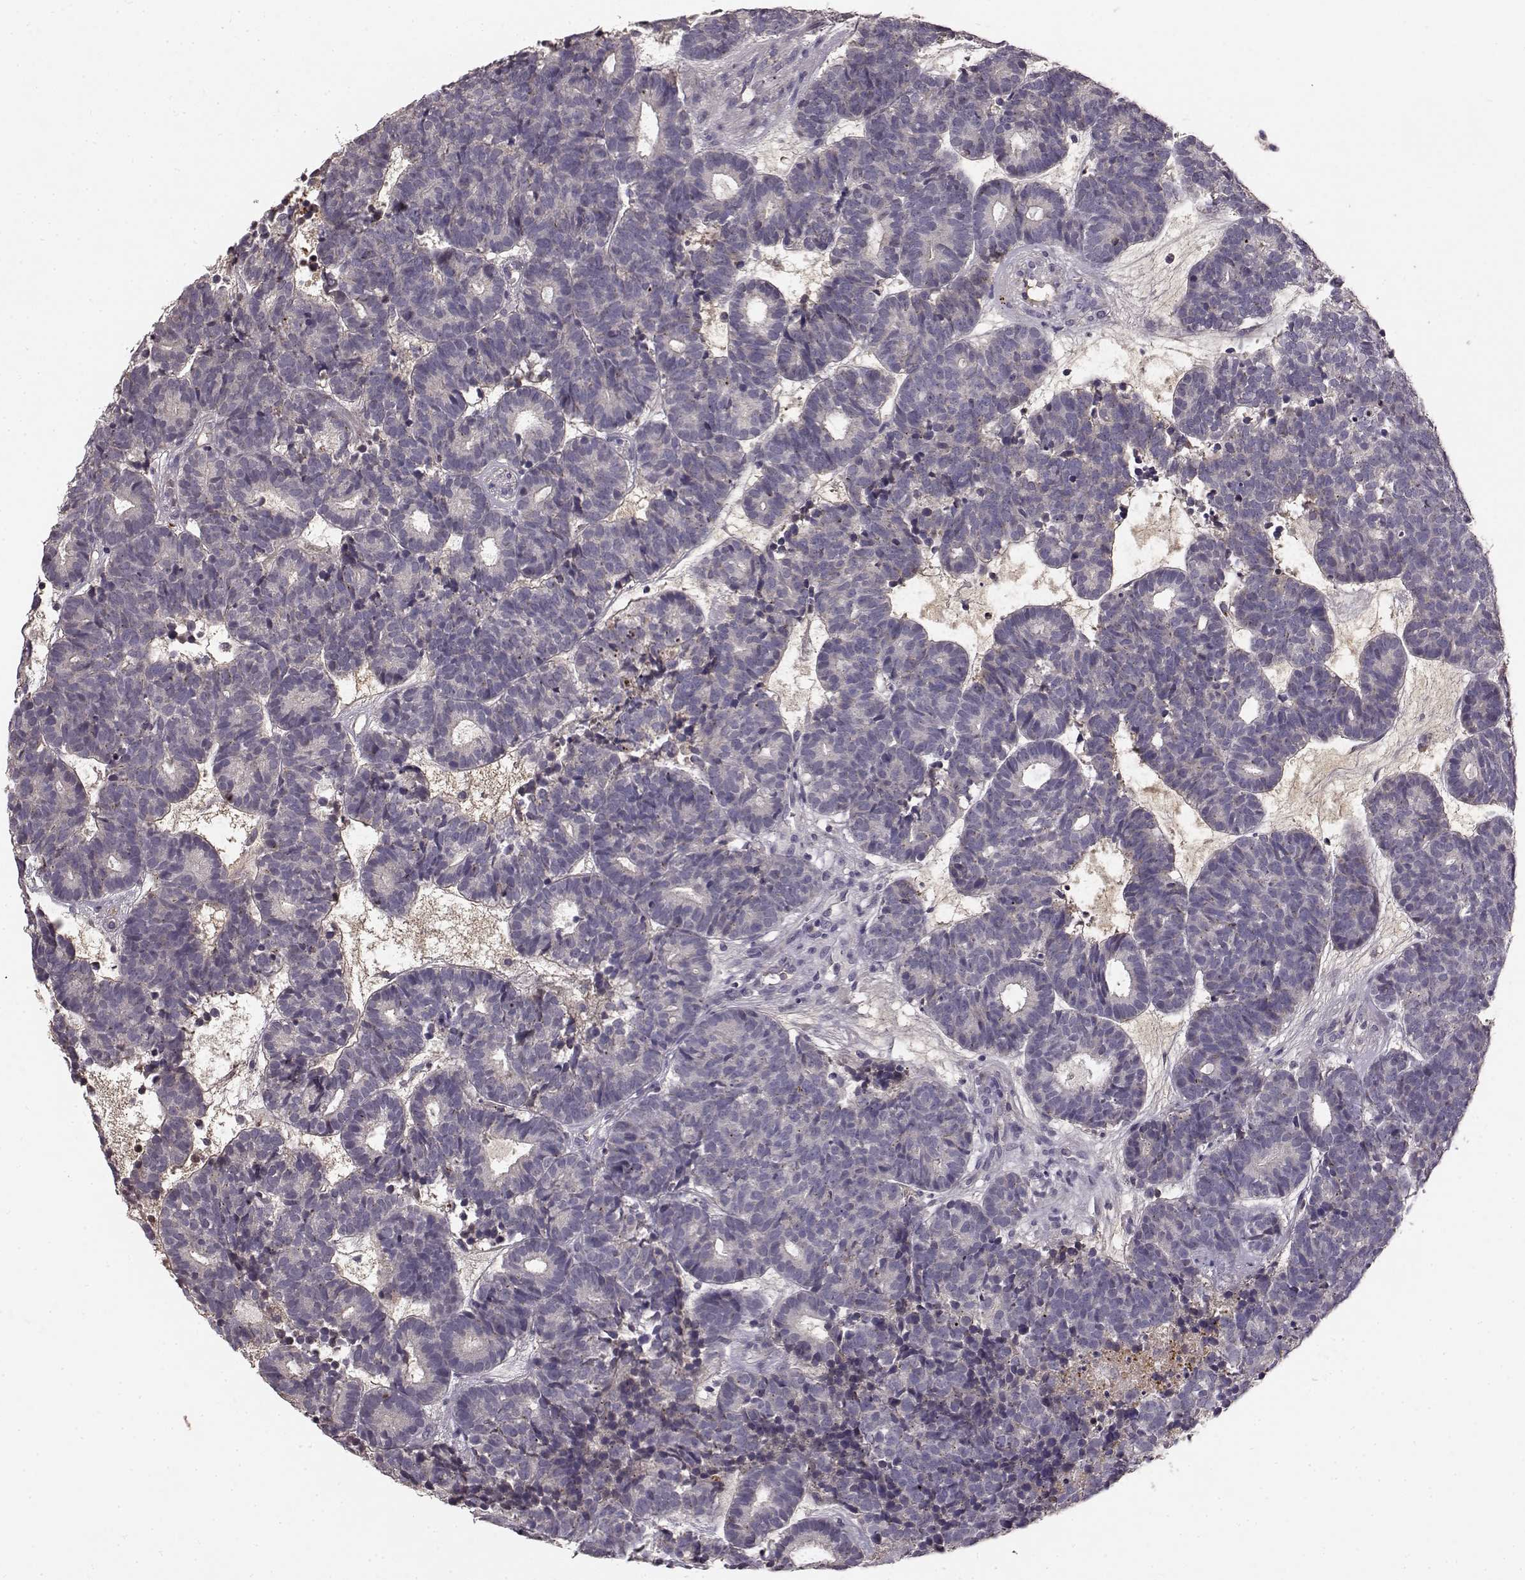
{"staining": {"intensity": "negative", "quantity": "none", "location": "none"}, "tissue": "head and neck cancer", "cell_type": "Tumor cells", "image_type": "cancer", "snomed": [{"axis": "morphology", "description": "Adenocarcinoma, NOS"}, {"axis": "topography", "description": "Head-Neck"}], "caption": "Human head and neck adenocarcinoma stained for a protein using IHC reveals no positivity in tumor cells.", "gene": "YJEFN3", "patient": {"sex": "female", "age": 81}}